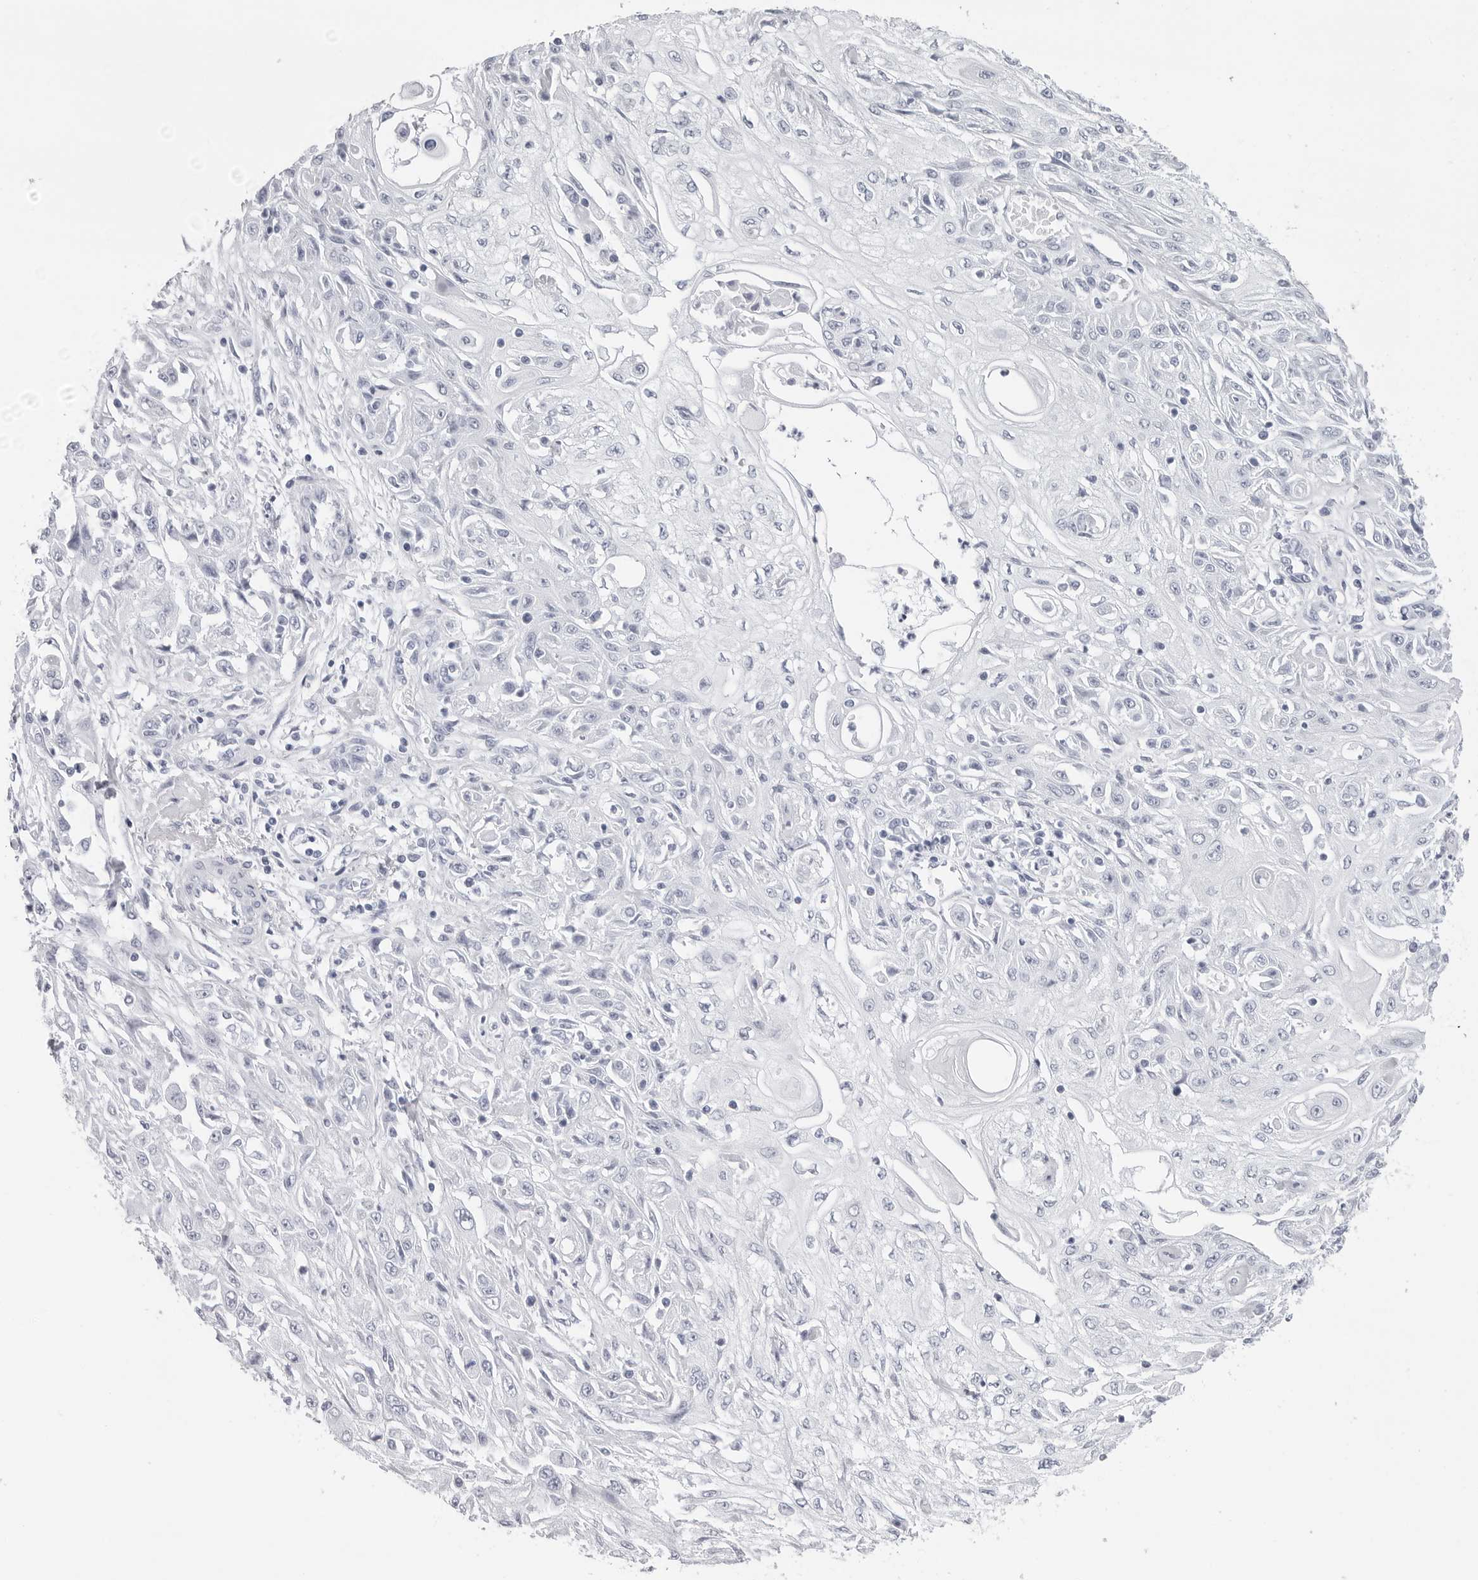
{"staining": {"intensity": "negative", "quantity": "none", "location": "none"}, "tissue": "skin cancer", "cell_type": "Tumor cells", "image_type": "cancer", "snomed": [{"axis": "morphology", "description": "Squamous cell carcinoma, NOS"}, {"axis": "morphology", "description": "Squamous cell carcinoma, metastatic, NOS"}, {"axis": "topography", "description": "Skin"}, {"axis": "topography", "description": "Lymph node"}], "caption": "Immunohistochemistry (IHC) of skin metastatic squamous cell carcinoma demonstrates no expression in tumor cells. The staining was performed using DAB (3,3'-diaminobenzidine) to visualize the protein expression in brown, while the nuclei were stained in blue with hematoxylin (Magnification: 20x).", "gene": "CST2", "patient": {"sex": "male", "age": 75}}